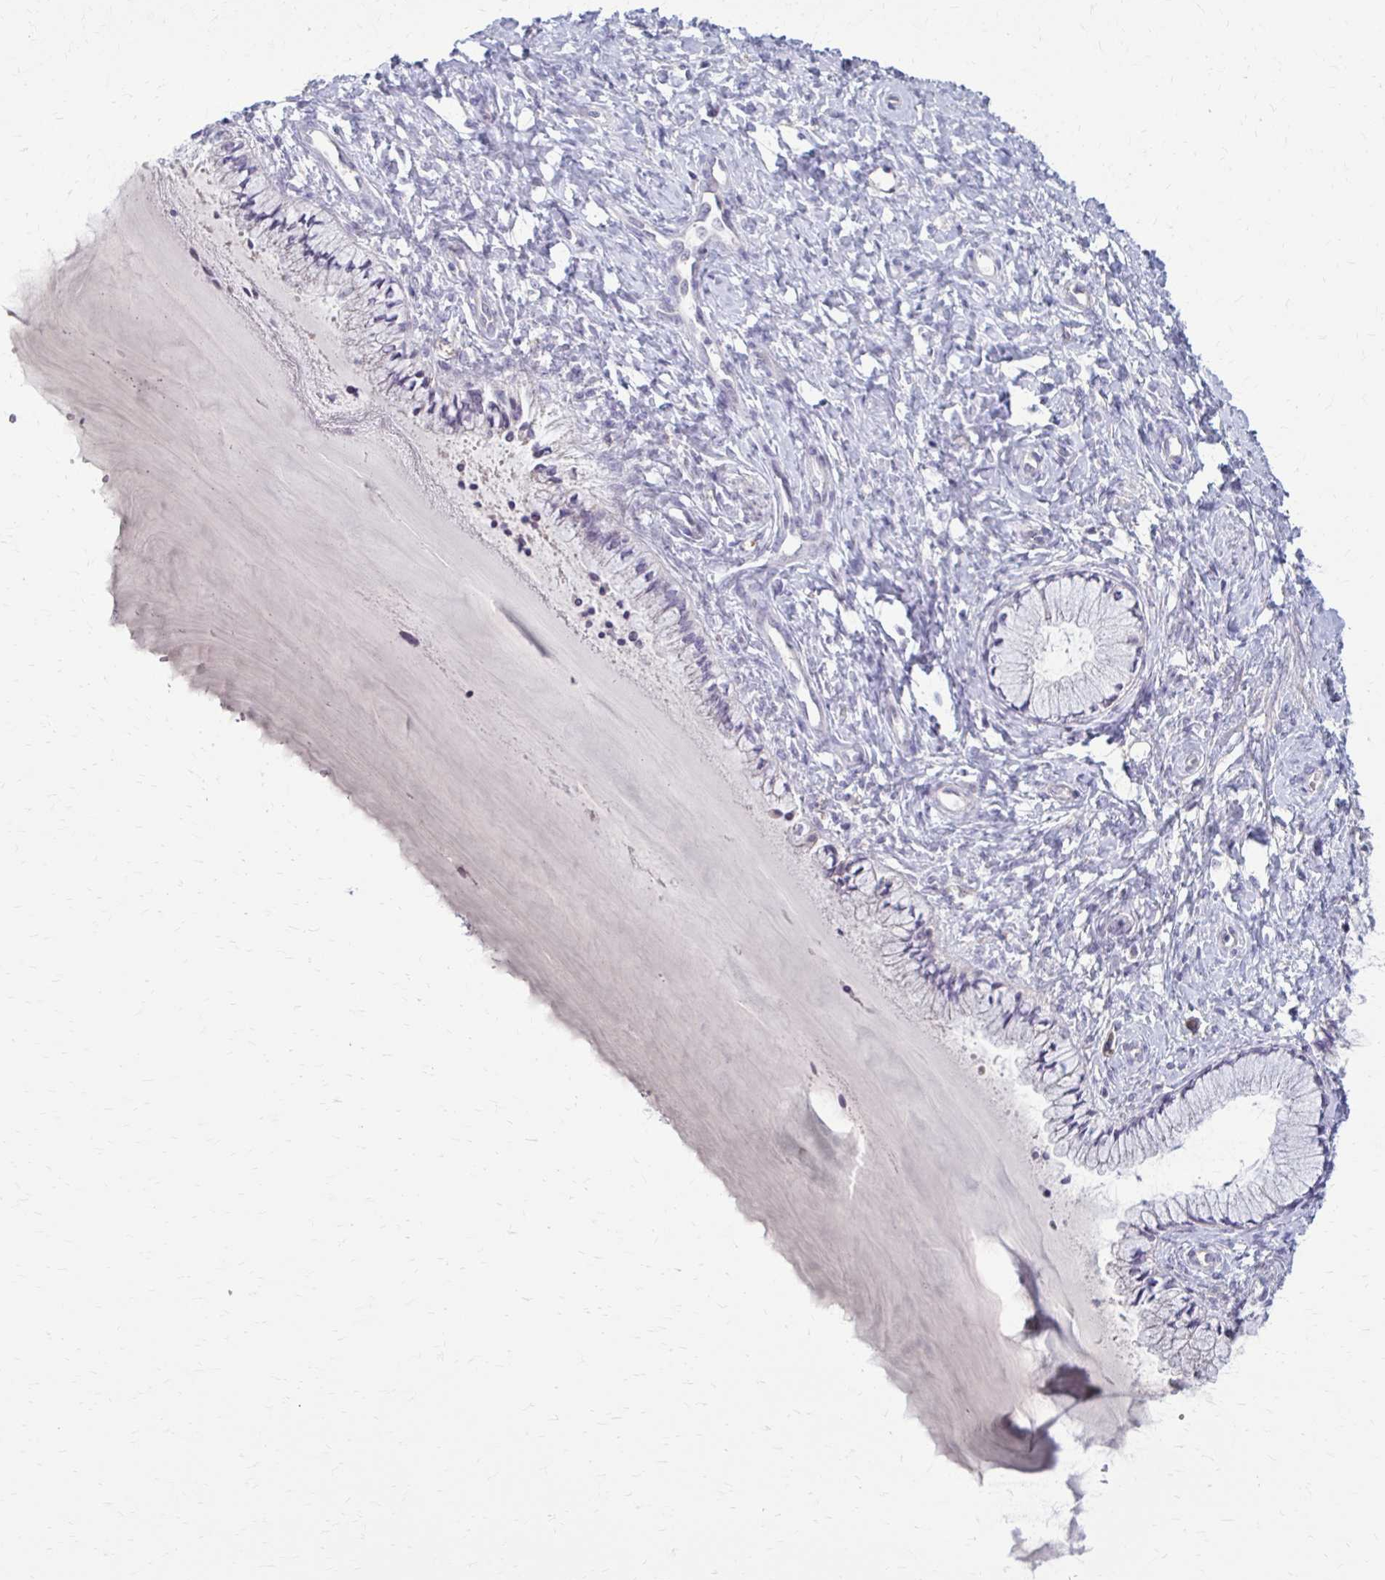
{"staining": {"intensity": "negative", "quantity": "none", "location": "none"}, "tissue": "cervix", "cell_type": "Glandular cells", "image_type": "normal", "snomed": [{"axis": "morphology", "description": "Normal tissue, NOS"}, {"axis": "topography", "description": "Cervix"}], "caption": "High power microscopy micrograph of an immunohistochemistry (IHC) photomicrograph of normal cervix, revealing no significant staining in glandular cells. (Brightfield microscopy of DAB (3,3'-diaminobenzidine) immunohistochemistry (IHC) at high magnification).", "gene": "MCRIP2", "patient": {"sex": "female", "age": 37}}